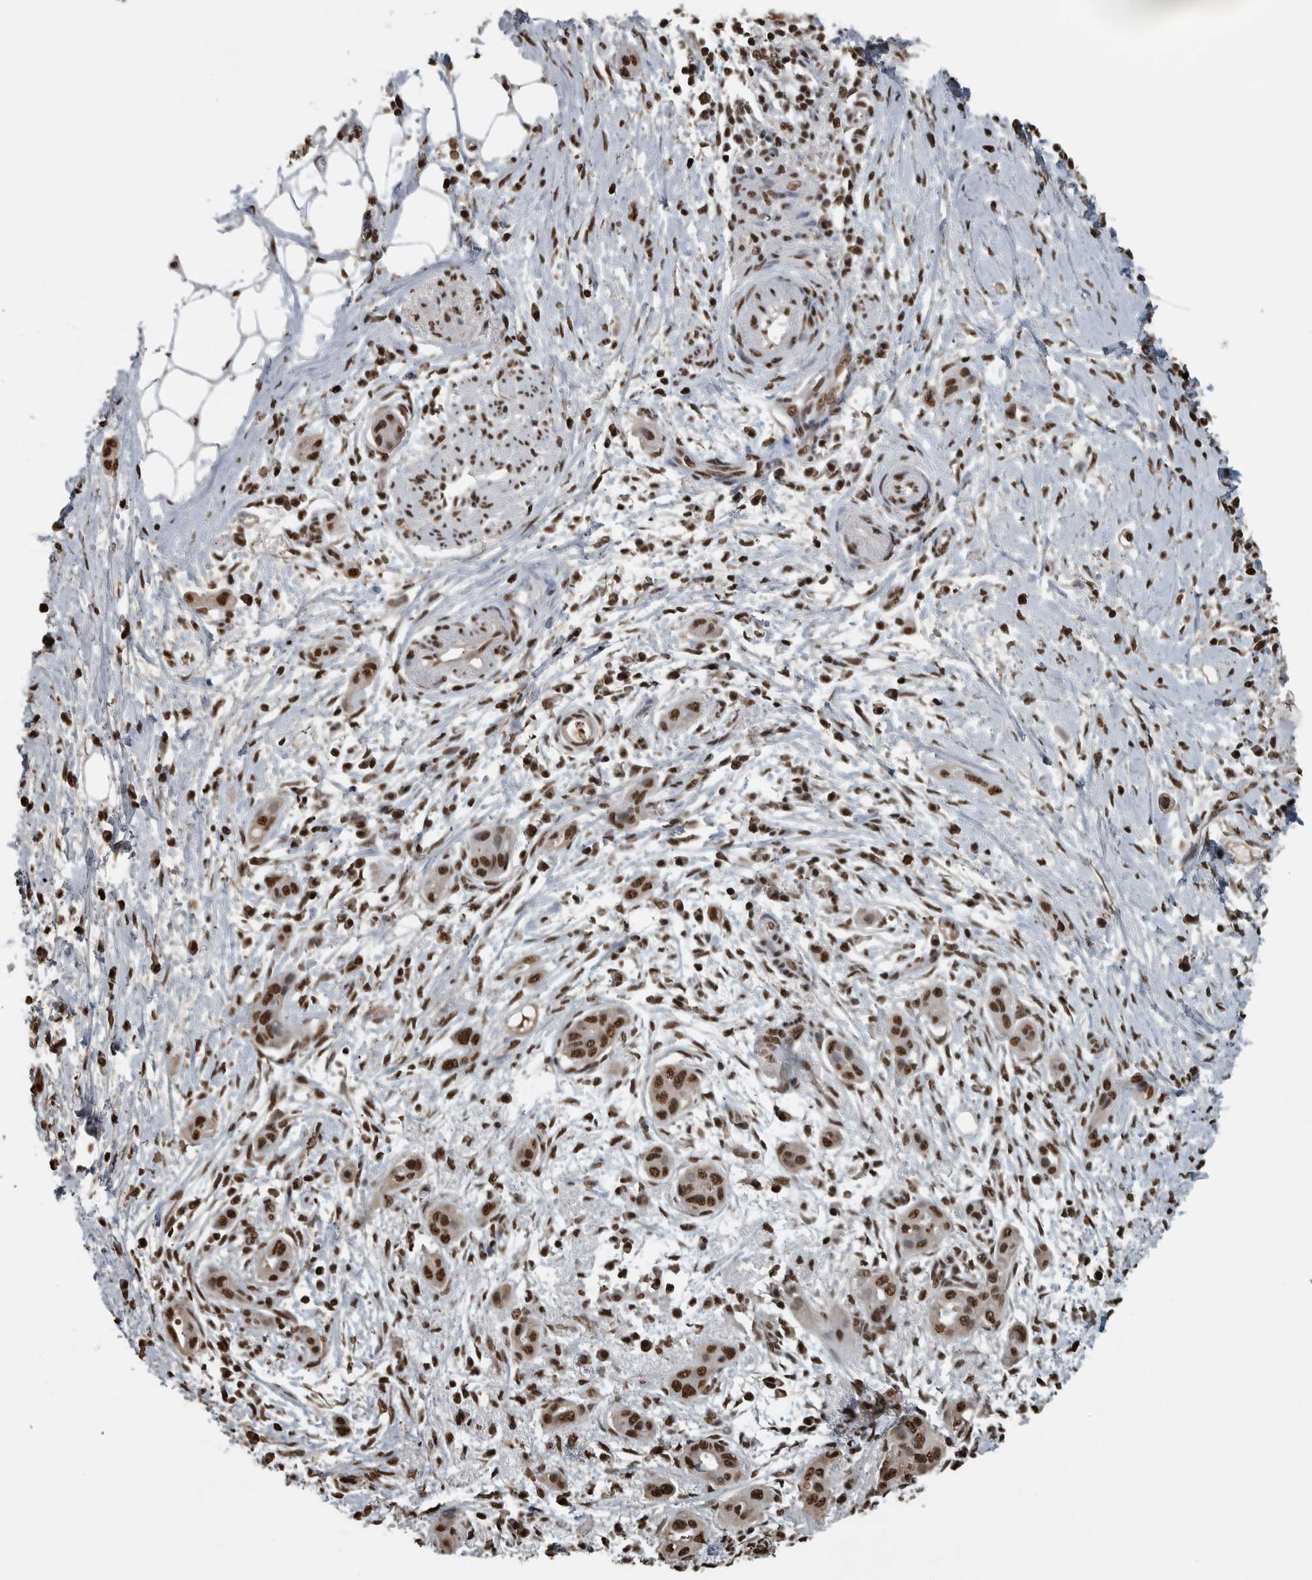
{"staining": {"intensity": "strong", "quantity": ">75%", "location": "nuclear"}, "tissue": "pancreatic cancer", "cell_type": "Tumor cells", "image_type": "cancer", "snomed": [{"axis": "morphology", "description": "Adenocarcinoma, NOS"}, {"axis": "topography", "description": "Pancreas"}], "caption": "A high-resolution micrograph shows immunohistochemistry staining of adenocarcinoma (pancreatic), which displays strong nuclear expression in approximately >75% of tumor cells. (brown staining indicates protein expression, while blue staining denotes nuclei).", "gene": "TGS1", "patient": {"sex": "male", "age": 59}}